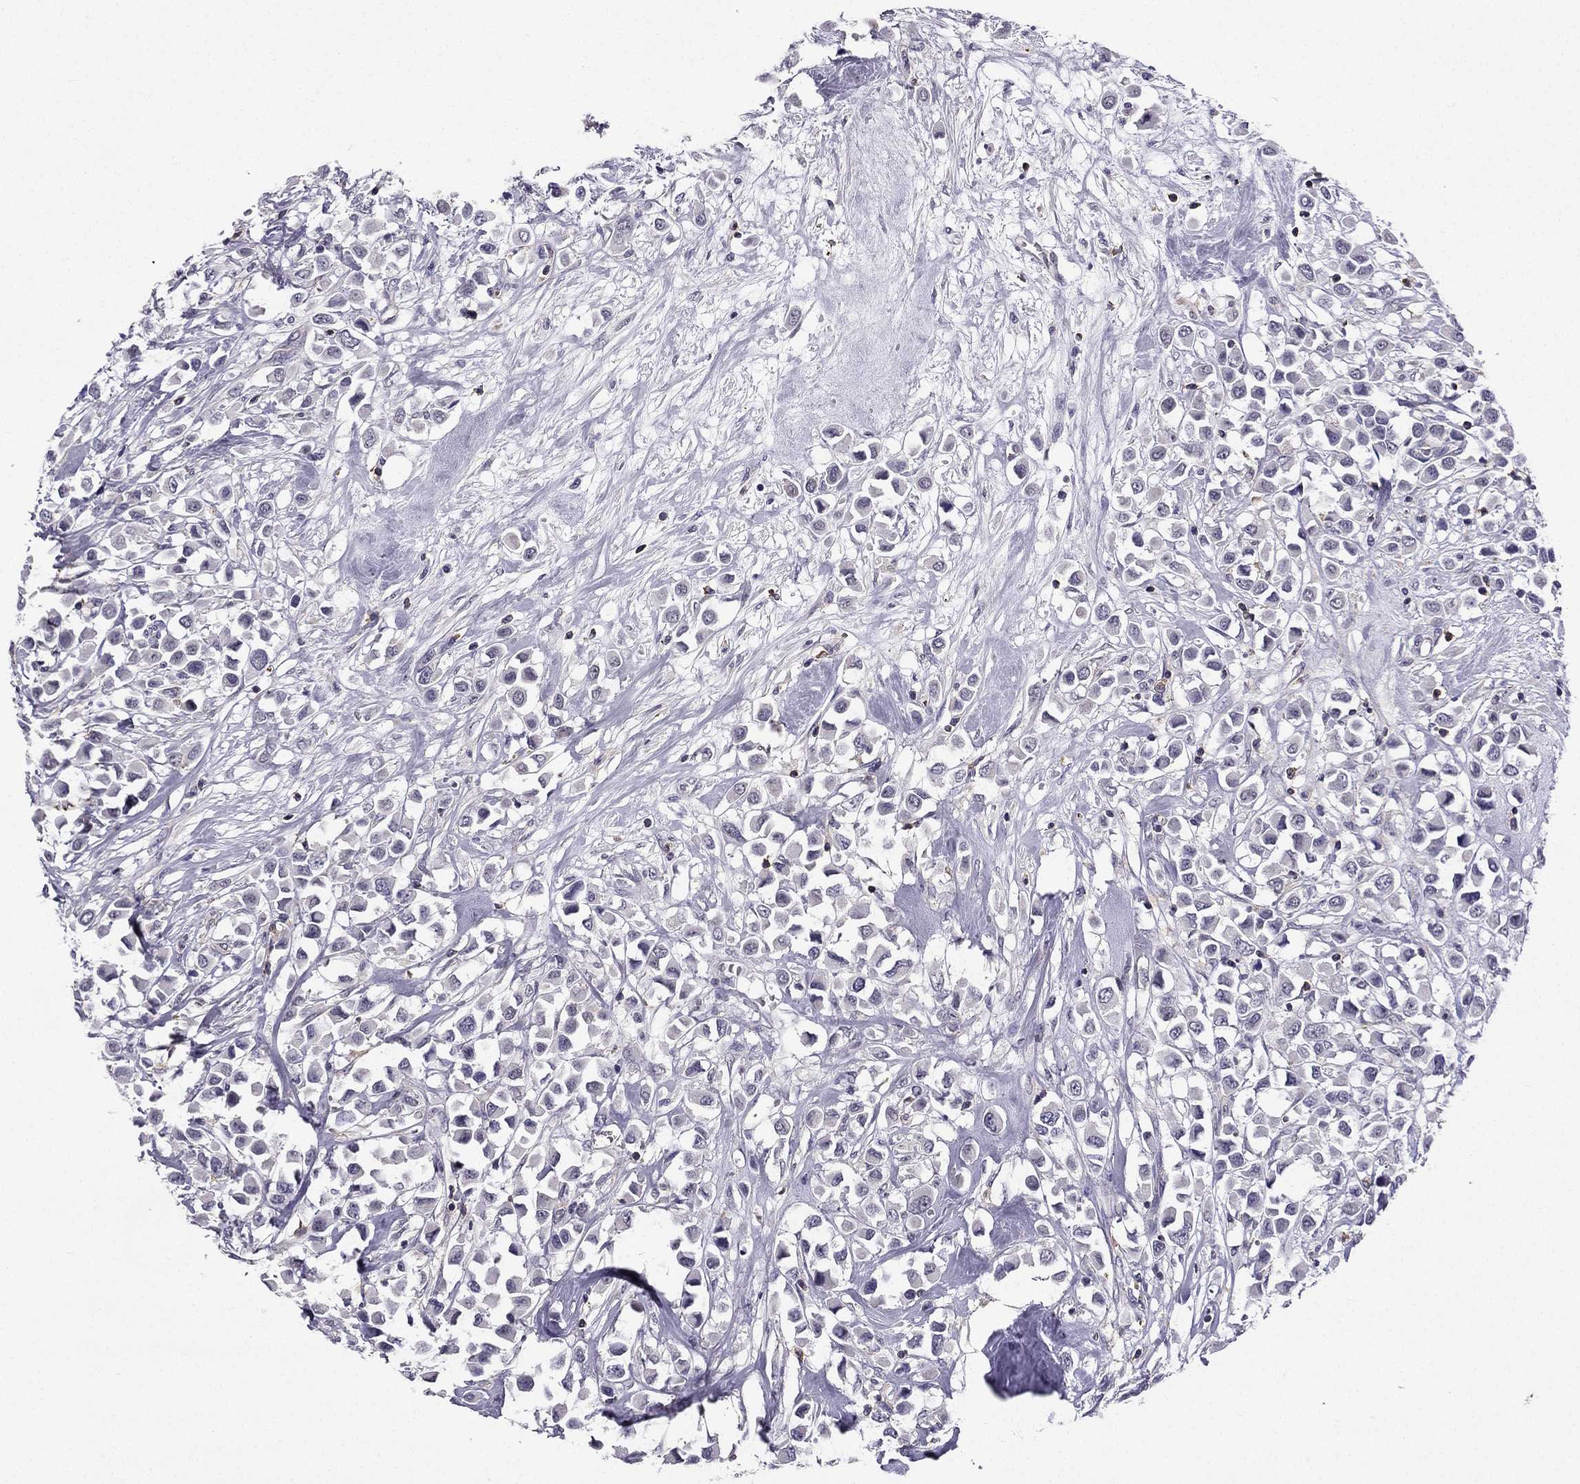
{"staining": {"intensity": "negative", "quantity": "none", "location": "none"}, "tissue": "breast cancer", "cell_type": "Tumor cells", "image_type": "cancer", "snomed": [{"axis": "morphology", "description": "Duct carcinoma"}, {"axis": "topography", "description": "Breast"}], "caption": "This is an immunohistochemistry (IHC) image of breast infiltrating ductal carcinoma. There is no staining in tumor cells.", "gene": "CCK", "patient": {"sex": "female", "age": 61}}